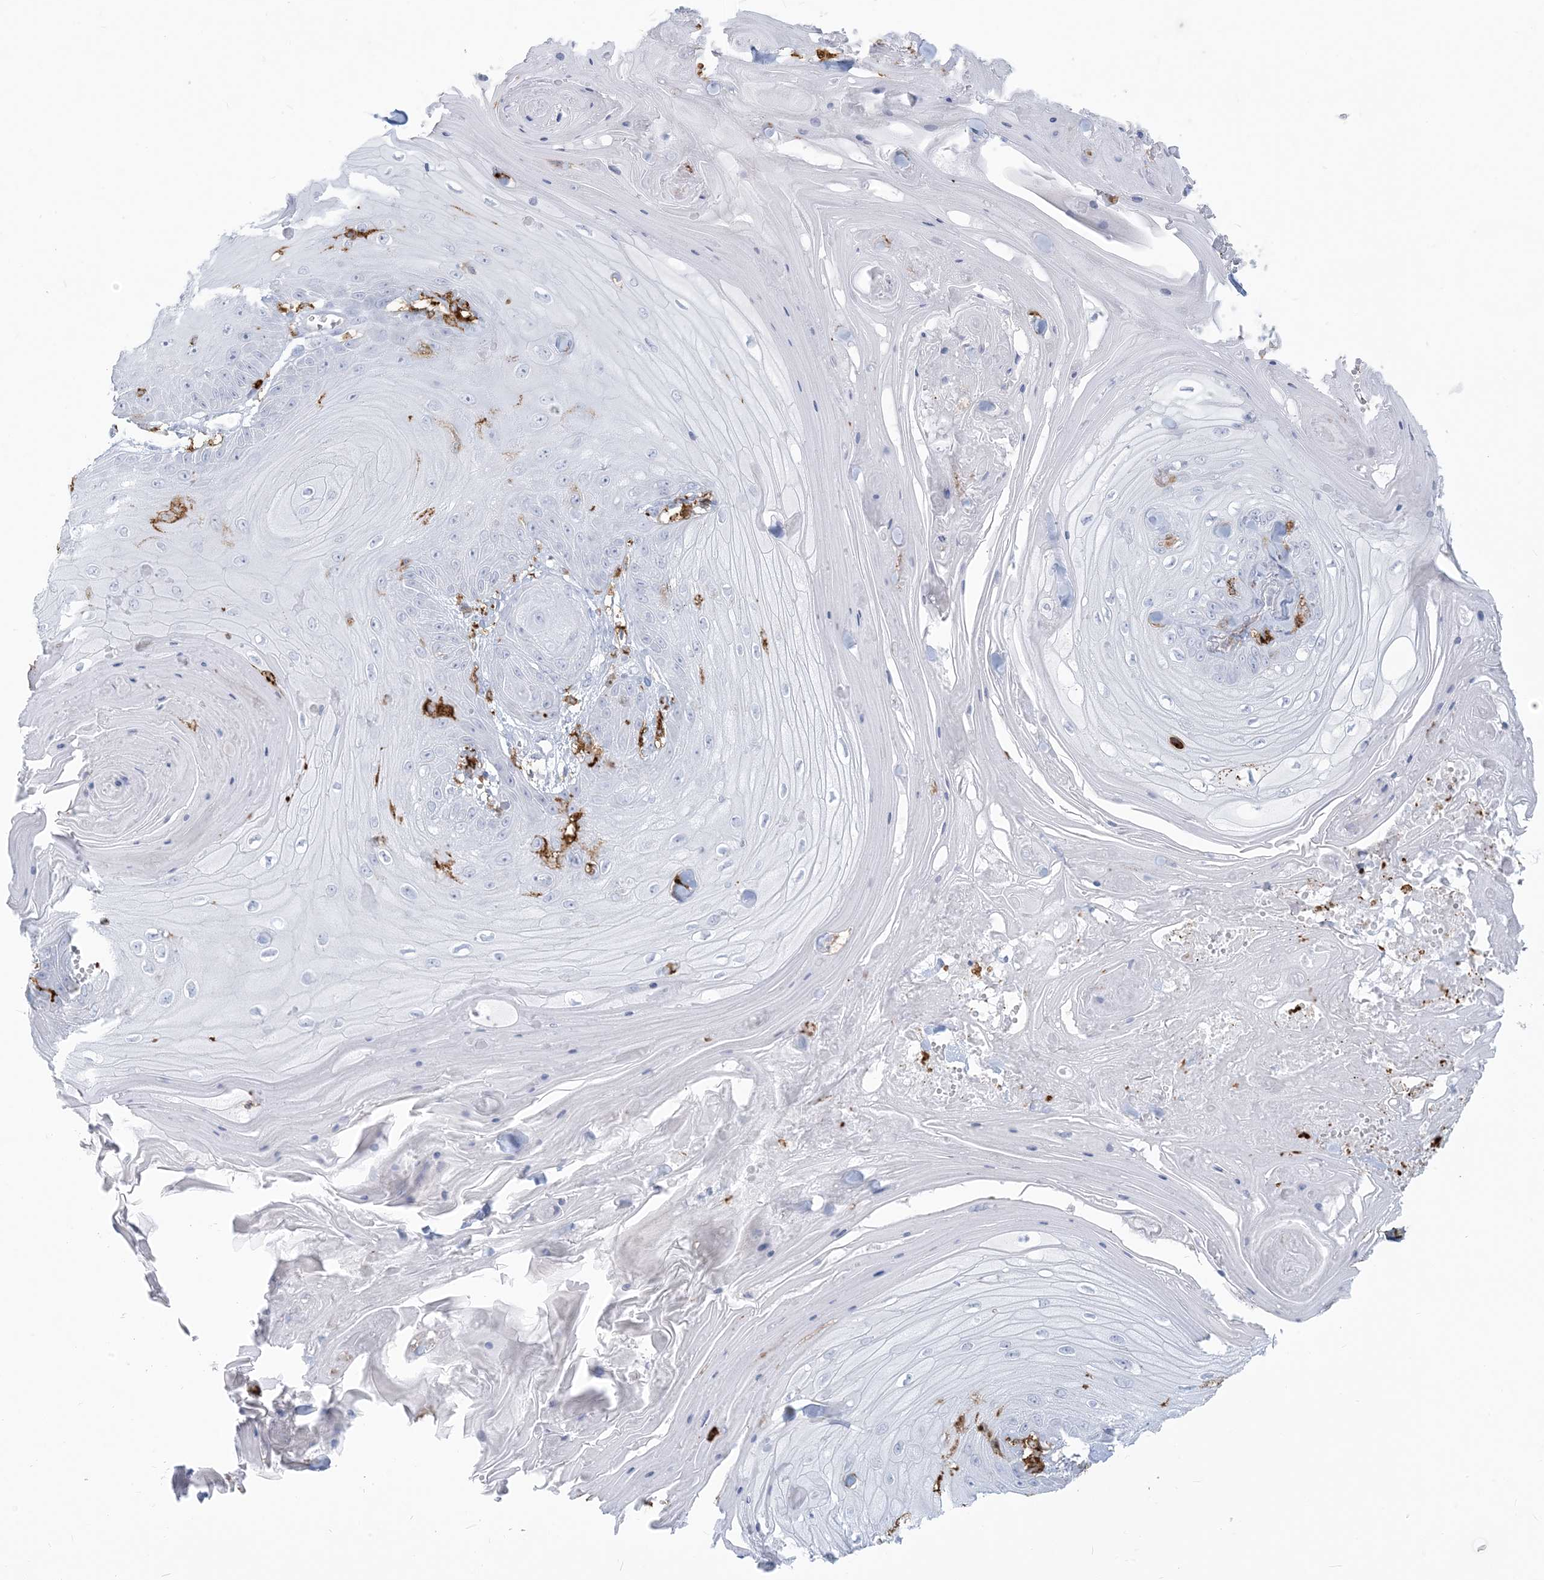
{"staining": {"intensity": "negative", "quantity": "none", "location": "none"}, "tissue": "skin cancer", "cell_type": "Tumor cells", "image_type": "cancer", "snomed": [{"axis": "morphology", "description": "Squamous cell carcinoma, NOS"}, {"axis": "topography", "description": "Skin"}], "caption": "DAB immunohistochemical staining of human skin cancer reveals no significant positivity in tumor cells.", "gene": "HLA-DRB1", "patient": {"sex": "male", "age": 74}}